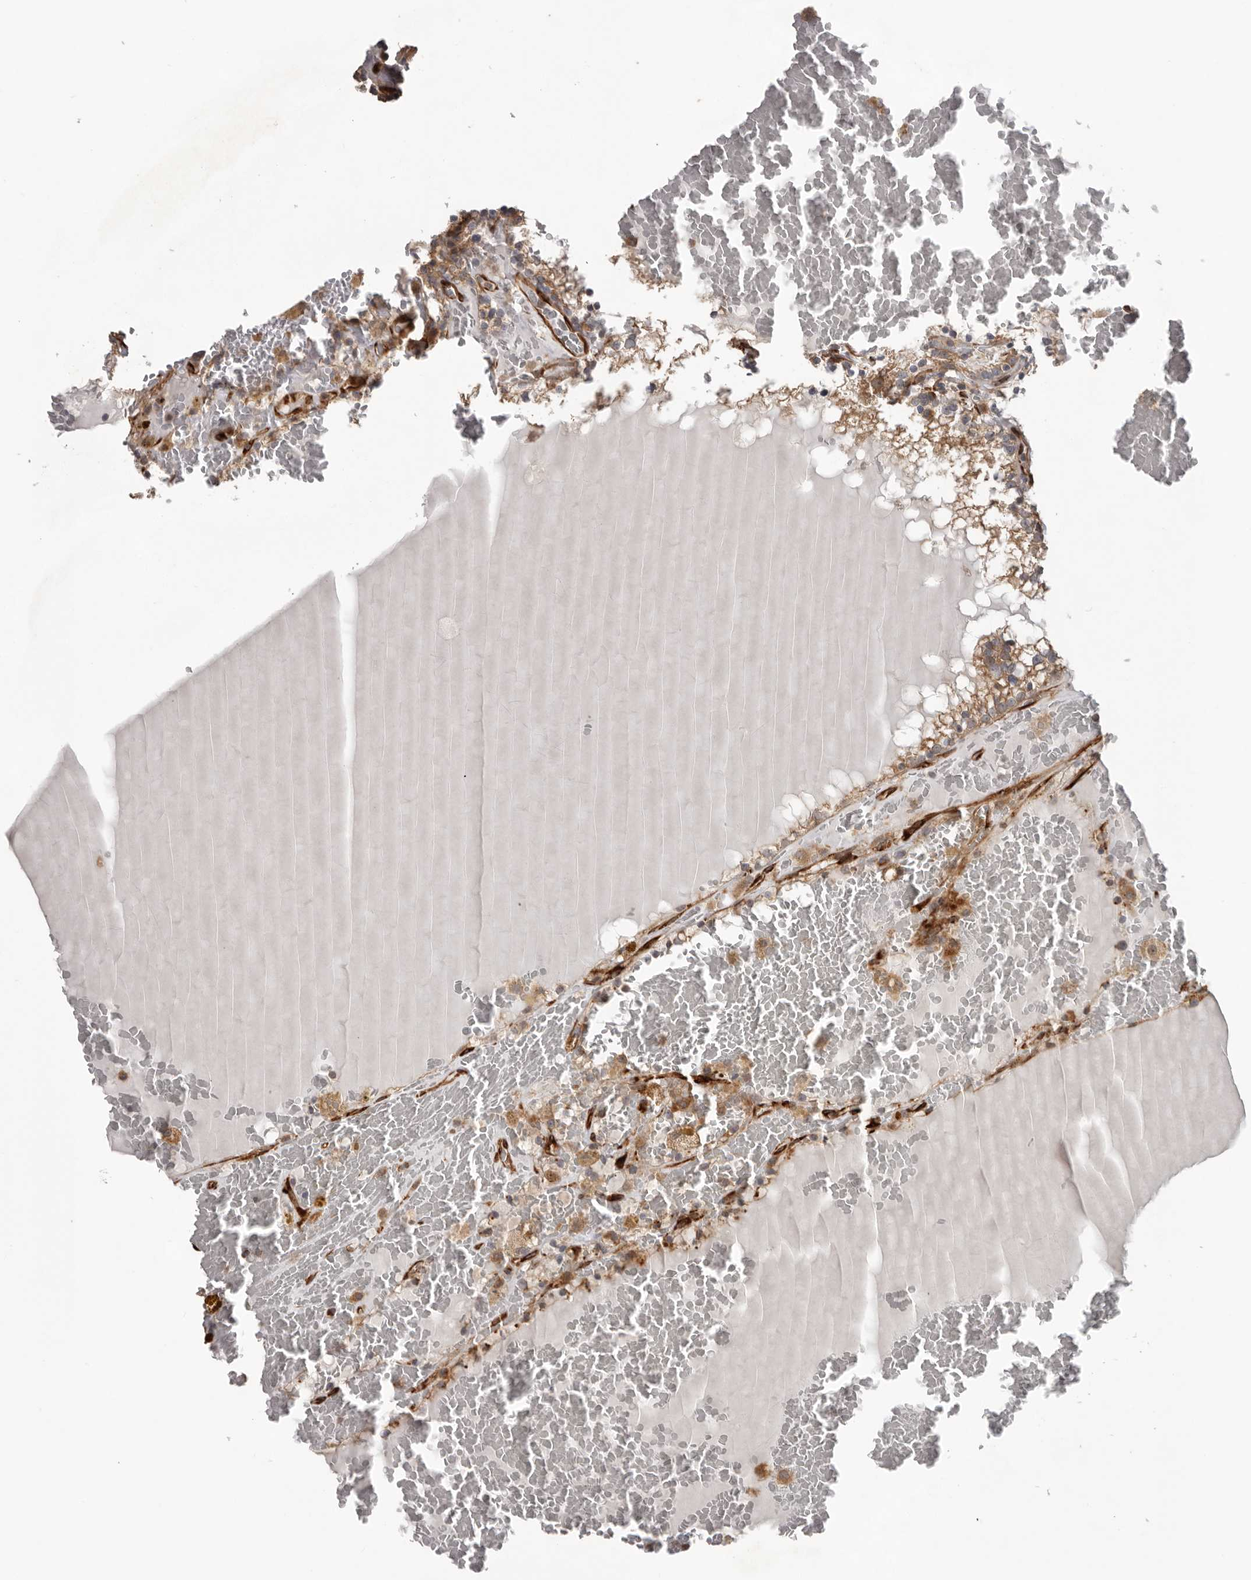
{"staining": {"intensity": "moderate", "quantity": ">75%", "location": "cytoplasmic/membranous"}, "tissue": "renal cancer", "cell_type": "Tumor cells", "image_type": "cancer", "snomed": [{"axis": "morphology", "description": "Adenocarcinoma, NOS"}, {"axis": "topography", "description": "Kidney"}], "caption": "Protein expression analysis of renal cancer (adenocarcinoma) demonstrates moderate cytoplasmic/membranous staining in approximately >75% of tumor cells.", "gene": "CEP350", "patient": {"sex": "female", "age": 56}}